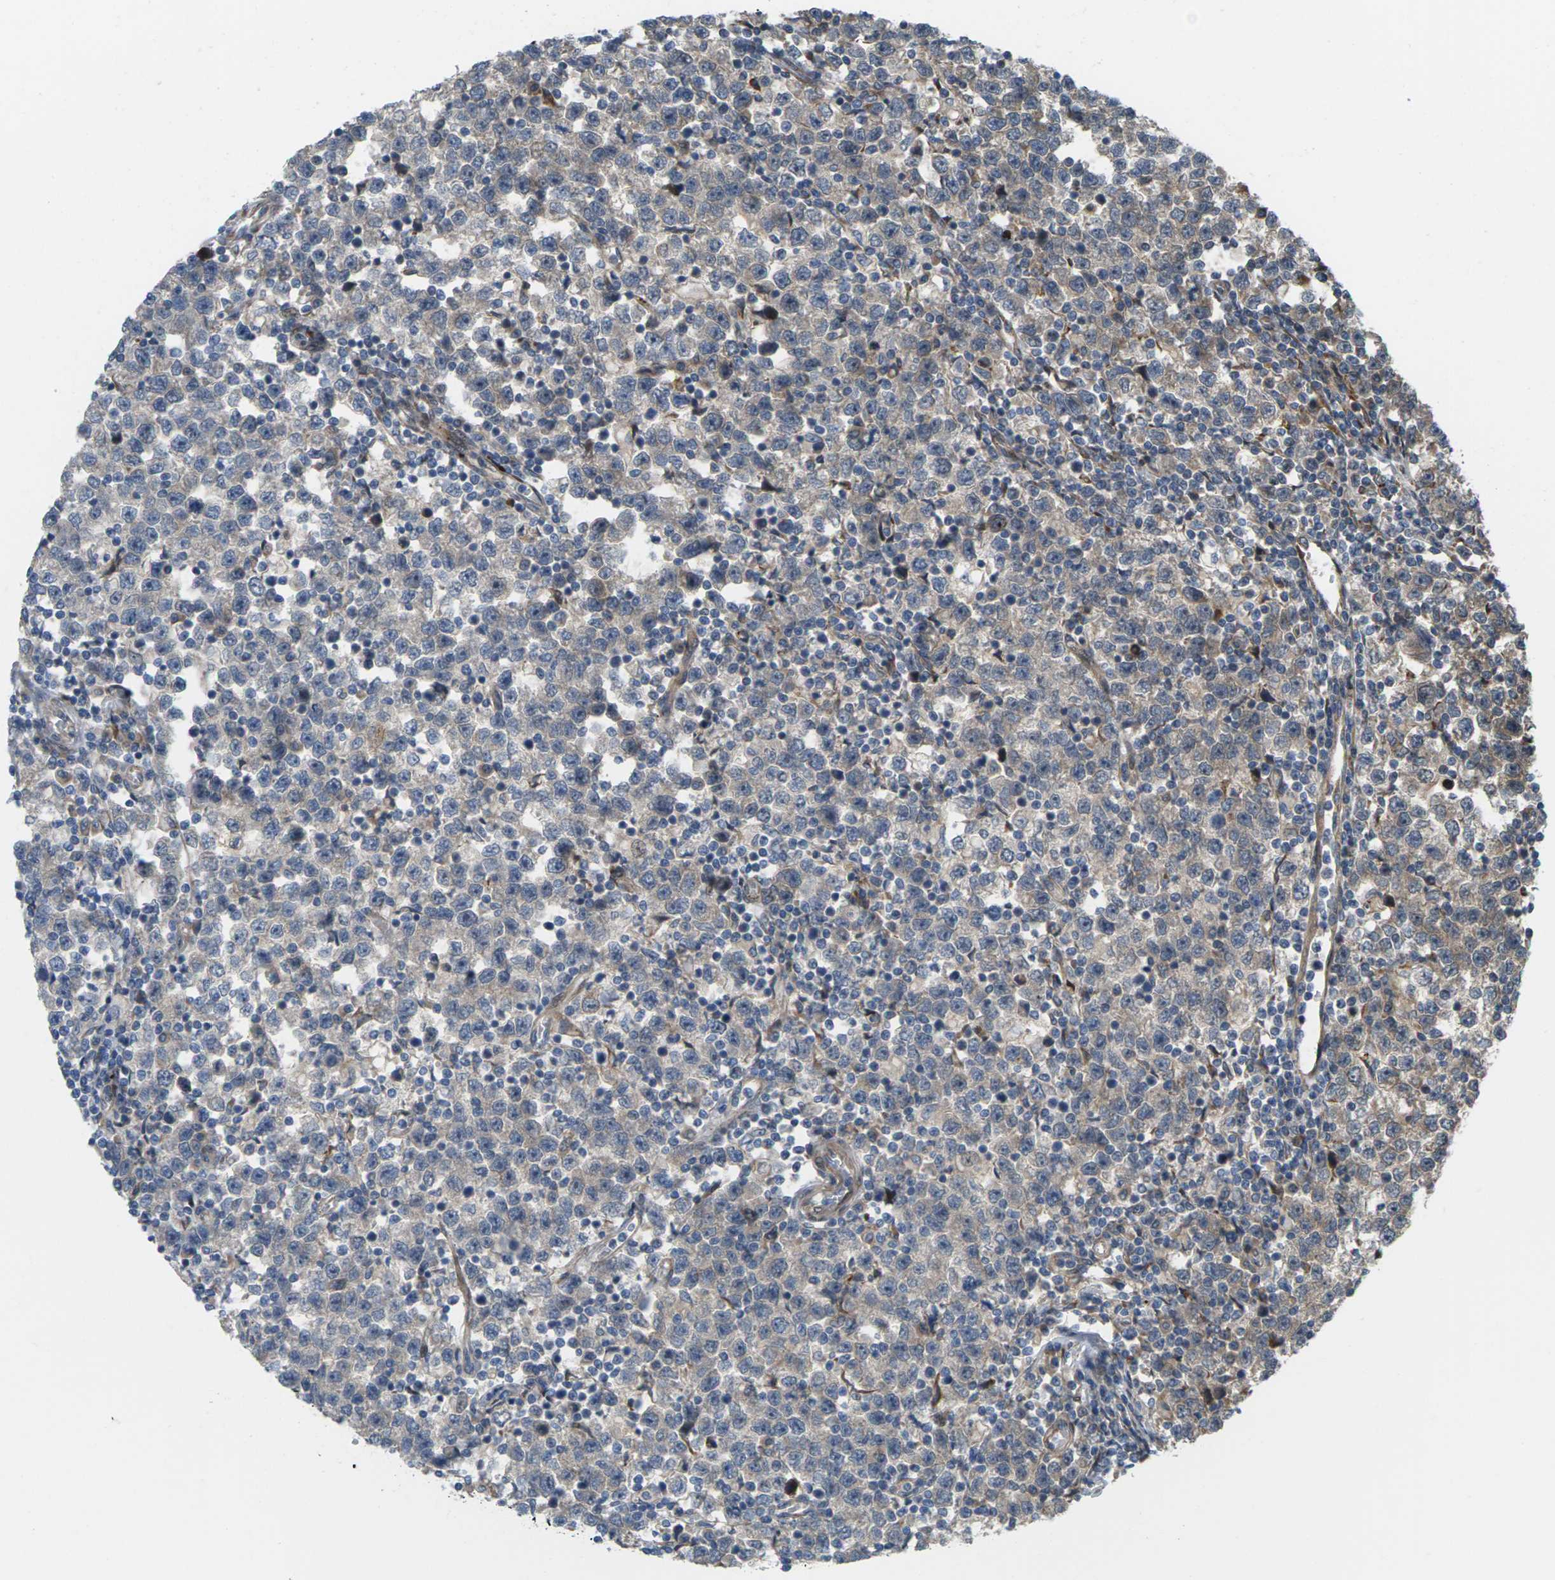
{"staining": {"intensity": "moderate", "quantity": "<25%", "location": "cytoplasmic/membranous"}, "tissue": "testis cancer", "cell_type": "Tumor cells", "image_type": "cancer", "snomed": [{"axis": "morphology", "description": "Seminoma, NOS"}, {"axis": "topography", "description": "Testis"}], "caption": "Testis cancer (seminoma) tissue exhibits moderate cytoplasmic/membranous expression in about <25% of tumor cells (IHC, brightfield microscopy, high magnification).", "gene": "ROBO1", "patient": {"sex": "male", "age": 43}}